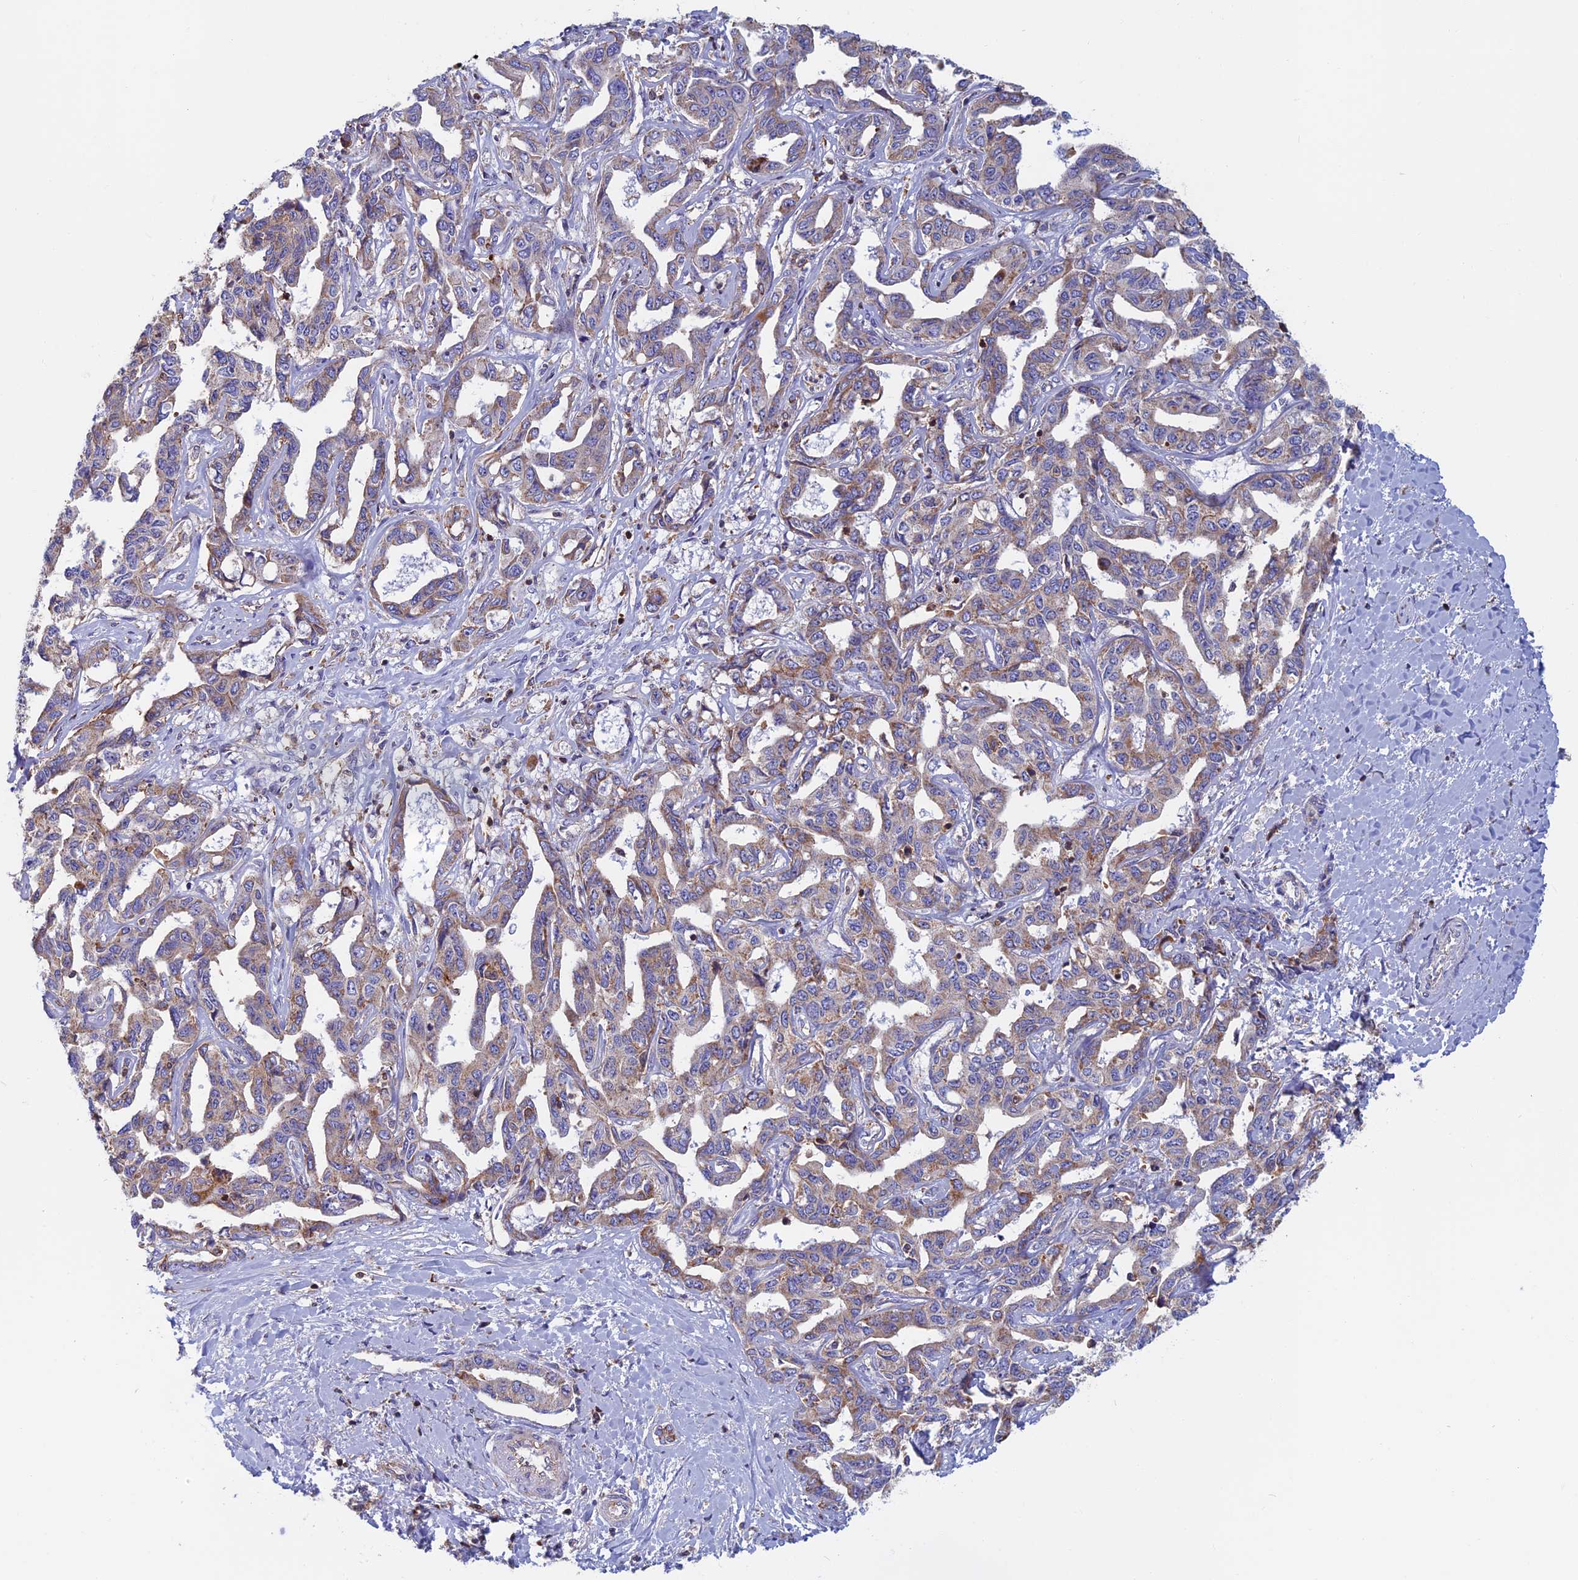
{"staining": {"intensity": "moderate", "quantity": "25%-75%", "location": "cytoplasmic/membranous"}, "tissue": "liver cancer", "cell_type": "Tumor cells", "image_type": "cancer", "snomed": [{"axis": "morphology", "description": "Cholangiocarcinoma"}, {"axis": "topography", "description": "Liver"}], "caption": "The immunohistochemical stain shows moderate cytoplasmic/membranous positivity in tumor cells of liver cholangiocarcinoma tissue. (IHC, brightfield microscopy, high magnification).", "gene": "HSD17B8", "patient": {"sex": "male", "age": 59}}